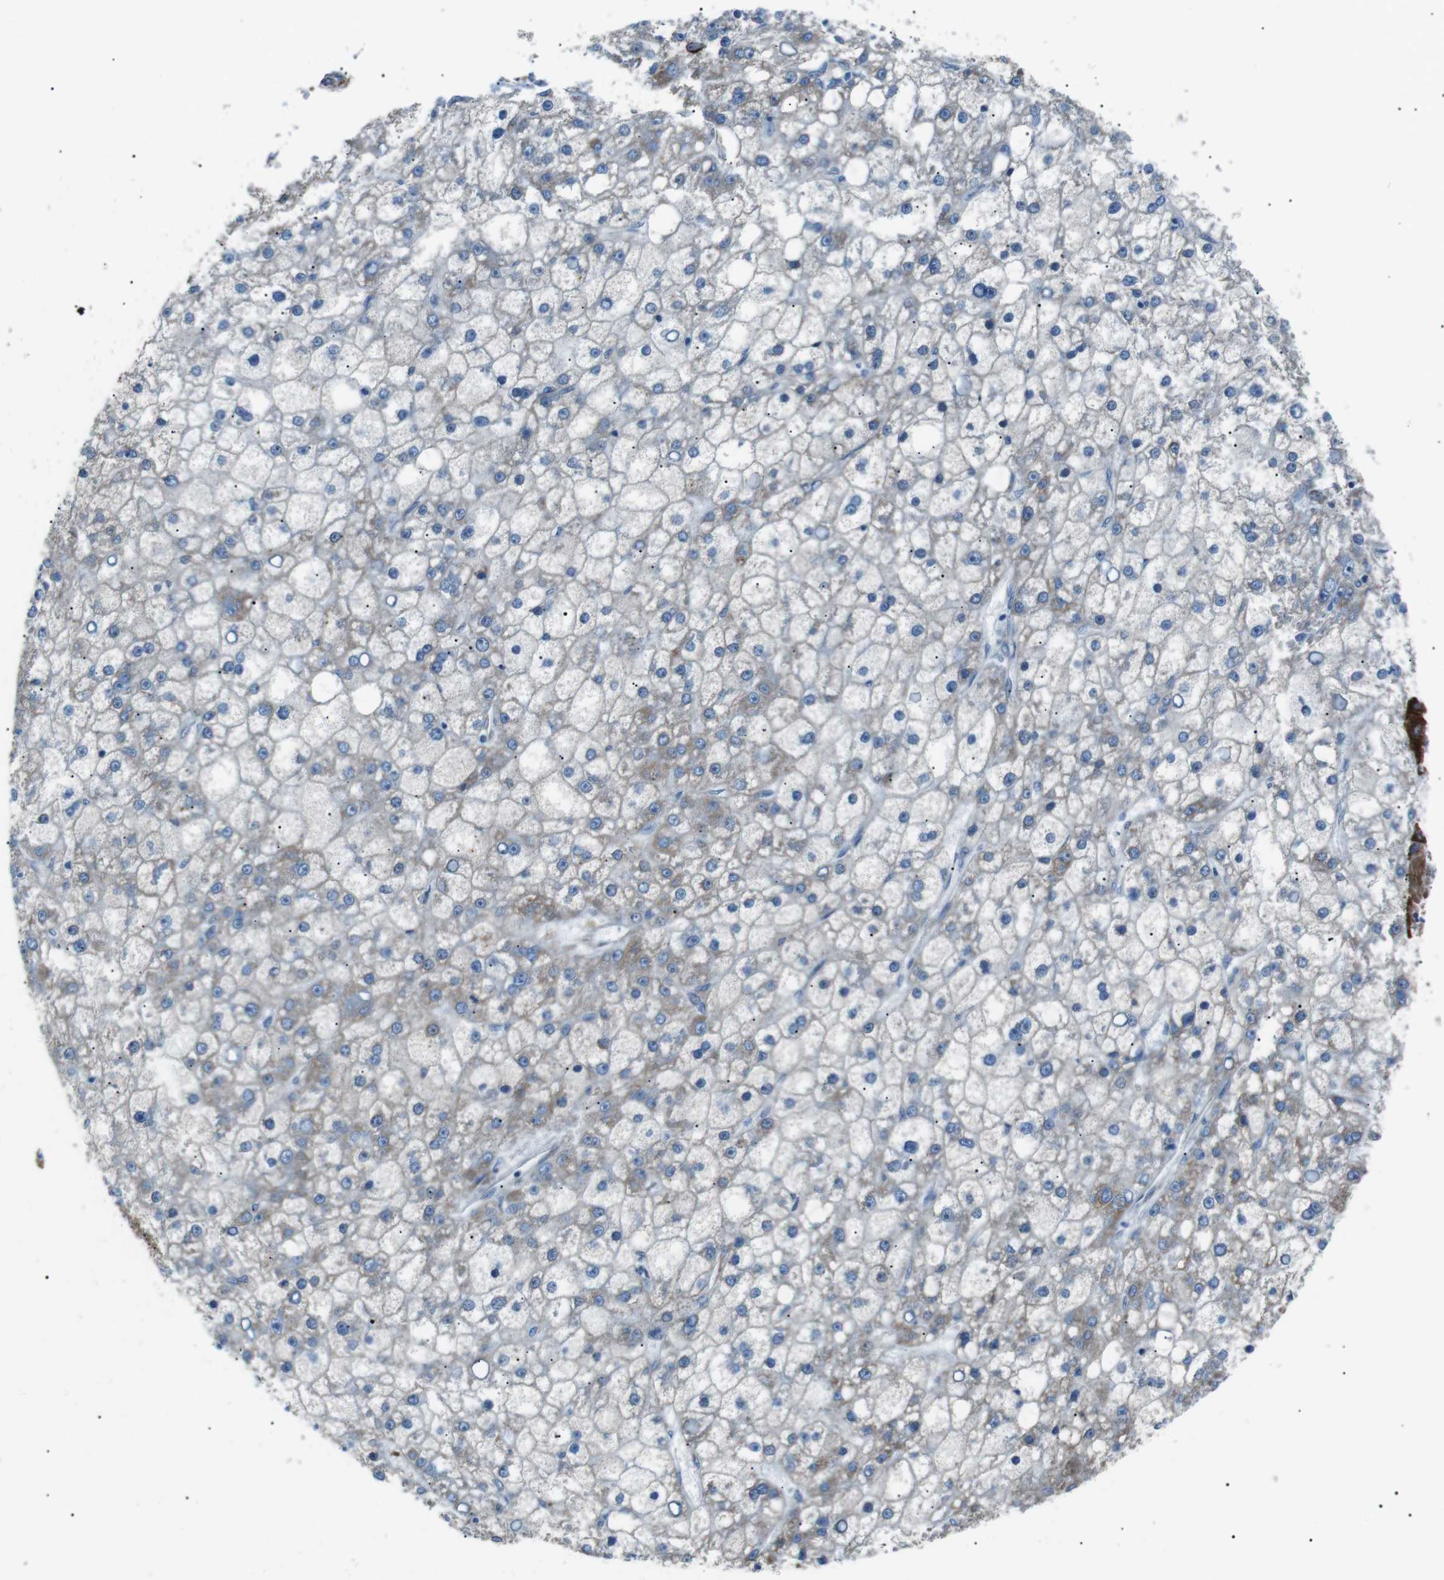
{"staining": {"intensity": "weak", "quantity": ">75%", "location": "cytoplasmic/membranous"}, "tissue": "liver cancer", "cell_type": "Tumor cells", "image_type": "cancer", "snomed": [{"axis": "morphology", "description": "Carcinoma, Hepatocellular, NOS"}, {"axis": "topography", "description": "Liver"}], "caption": "Immunohistochemistry histopathology image of neoplastic tissue: human hepatocellular carcinoma (liver) stained using immunohistochemistry exhibits low levels of weak protein expression localized specifically in the cytoplasmic/membranous of tumor cells, appearing as a cytoplasmic/membranous brown color.", "gene": "MTARC2", "patient": {"sex": "male", "age": 67}}